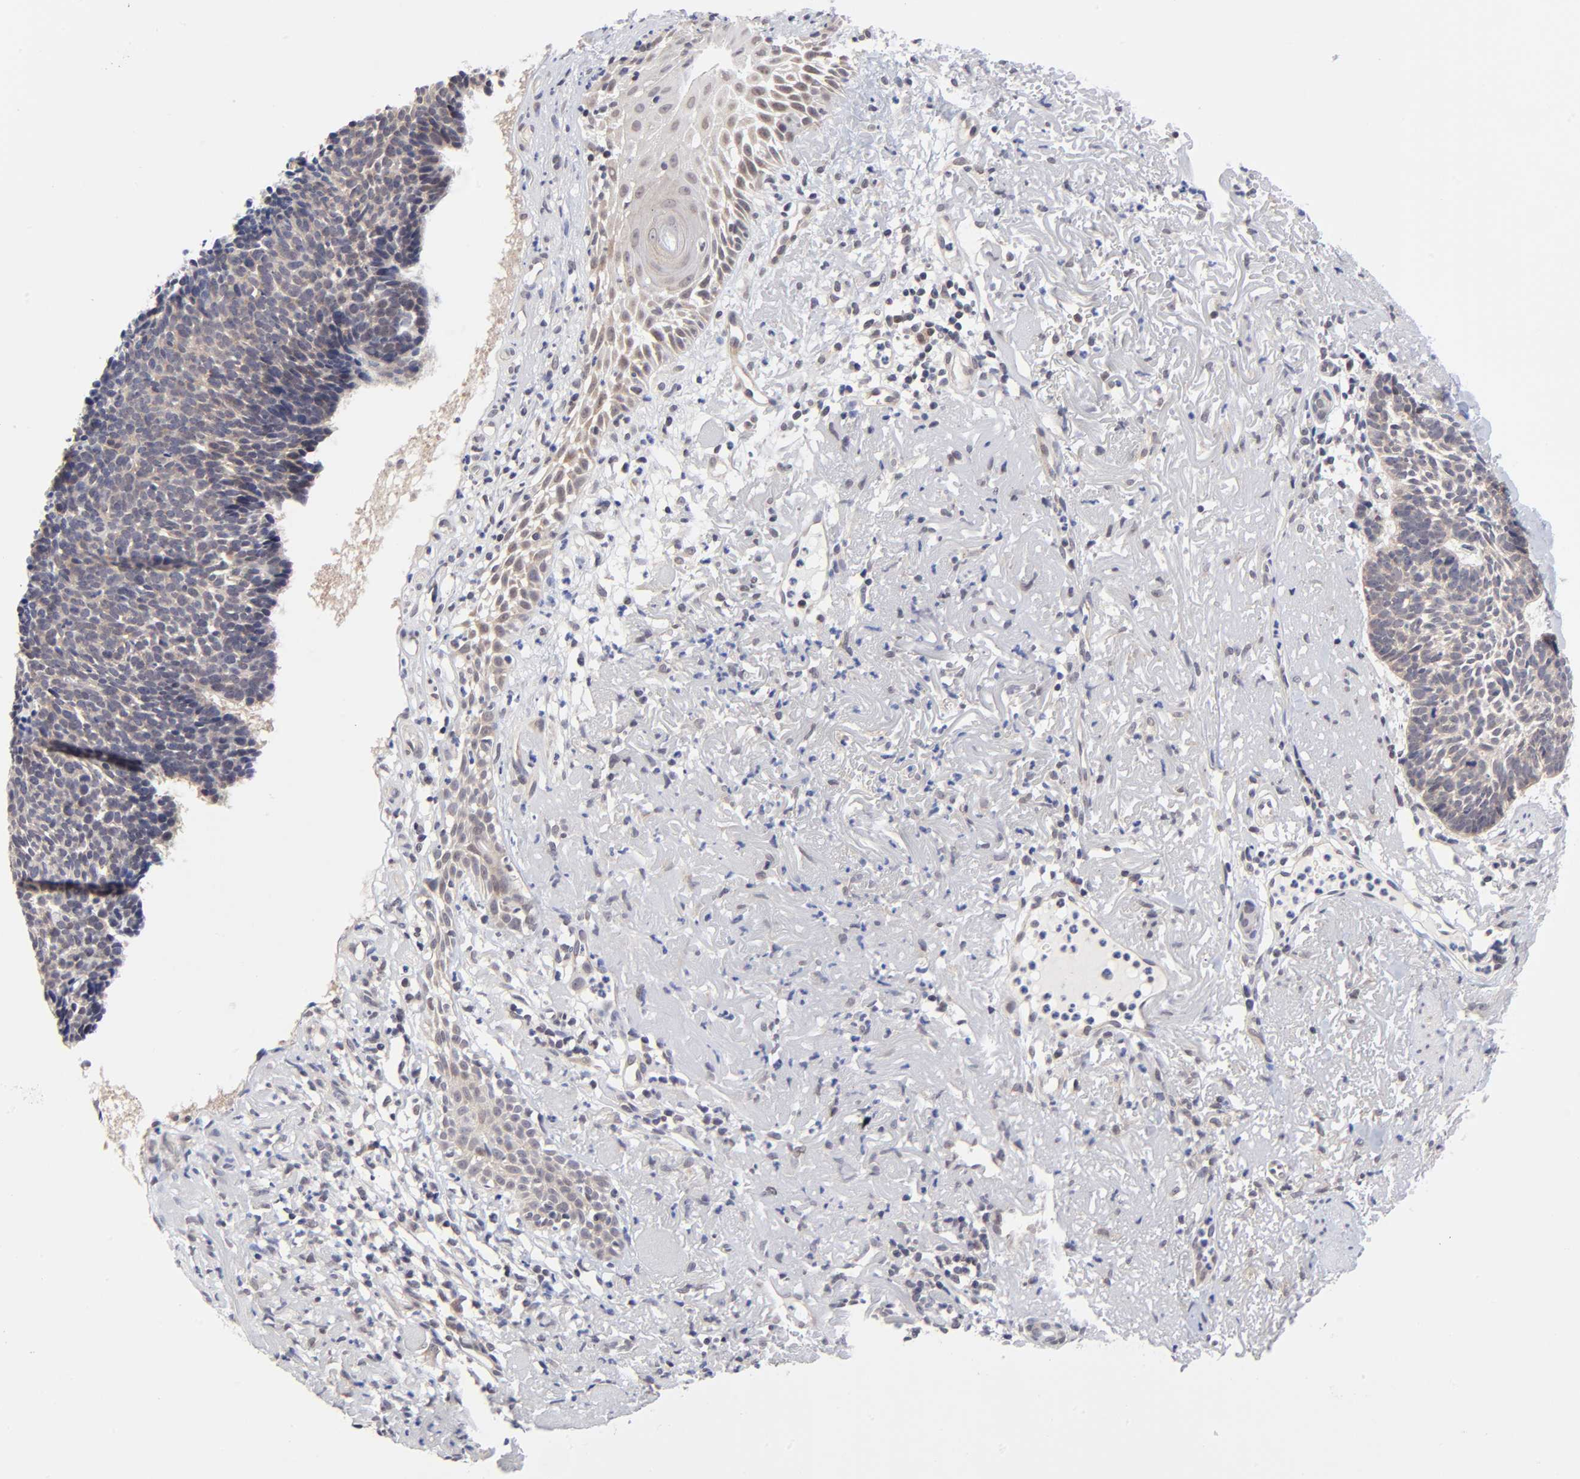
{"staining": {"intensity": "weak", "quantity": ">75%", "location": "cytoplasmic/membranous"}, "tissue": "skin cancer", "cell_type": "Tumor cells", "image_type": "cancer", "snomed": [{"axis": "morphology", "description": "Basal cell carcinoma"}, {"axis": "topography", "description": "Skin"}], "caption": "Weak cytoplasmic/membranous protein positivity is identified in approximately >75% of tumor cells in basal cell carcinoma (skin).", "gene": "FBXO8", "patient": {"sex": "female", "age": 87}}